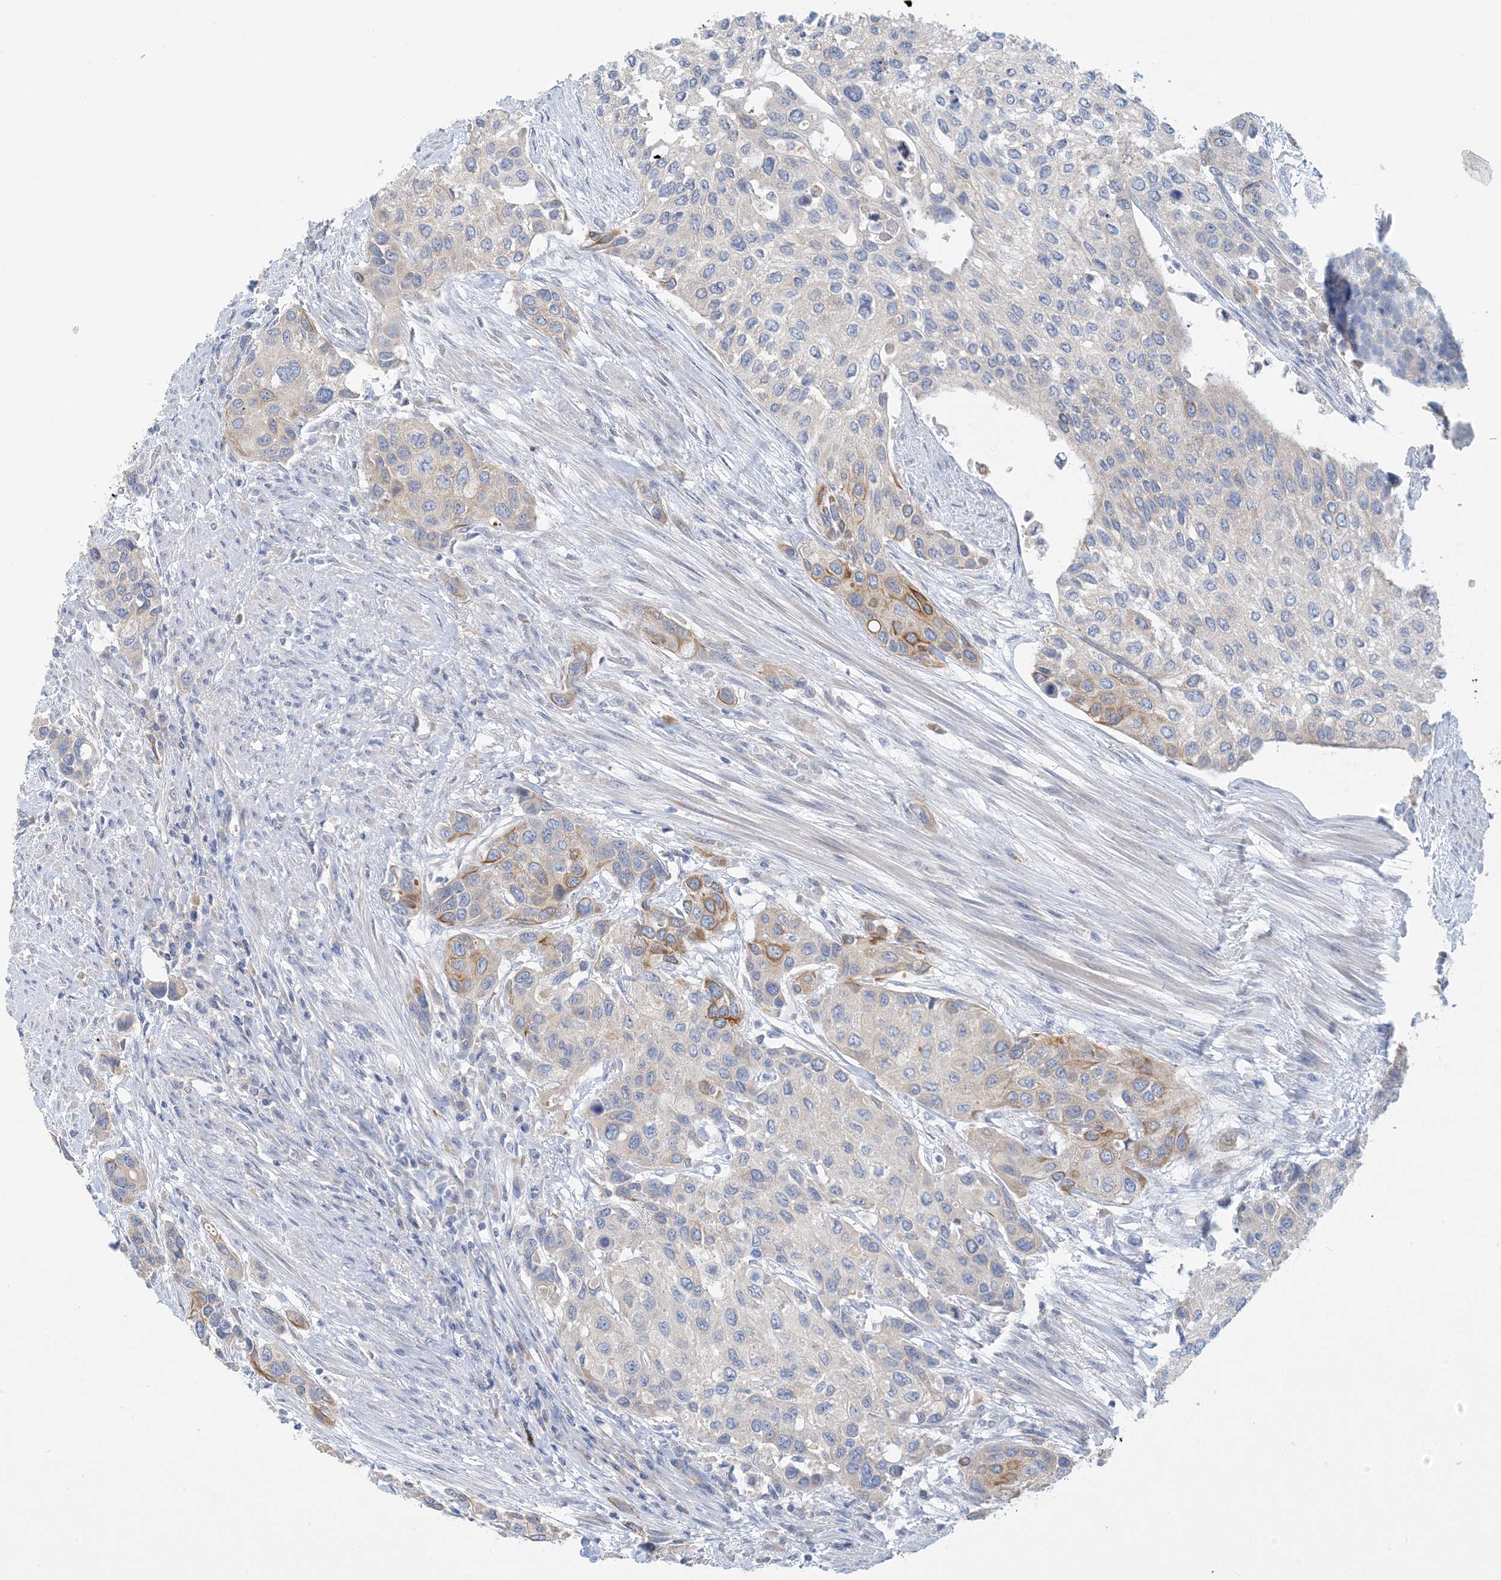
{"staining": {"intensity": "moderate", "quantity": "<25%", "location": "cytoplasmic/membranous"}, "tissue": "urothelial cancer", "cell_type": "Tumor cells", "image_type": "cancer", "snomed": [{"axis": "morphology", "description": "Normal tissue, NOS"}, {"axis": "morphology", "description": "Urothelial carcinoma, High grade"}, {"axis": "topography", "description": "Vascular tissue"}, {"axis": "topography", "description": "Urinary bladder"}], "caption": "High-grade urothelial carcinoma was stained to show a protein in brown. There is low levels of moderate cytoplasmic/membranous expression in about <25% of tumor cells. (DAB = brown stain, brightfield microscopy at high magnification).", "gene": "ZCCHC18", "patient": {"sex": "female", "age": 56}}